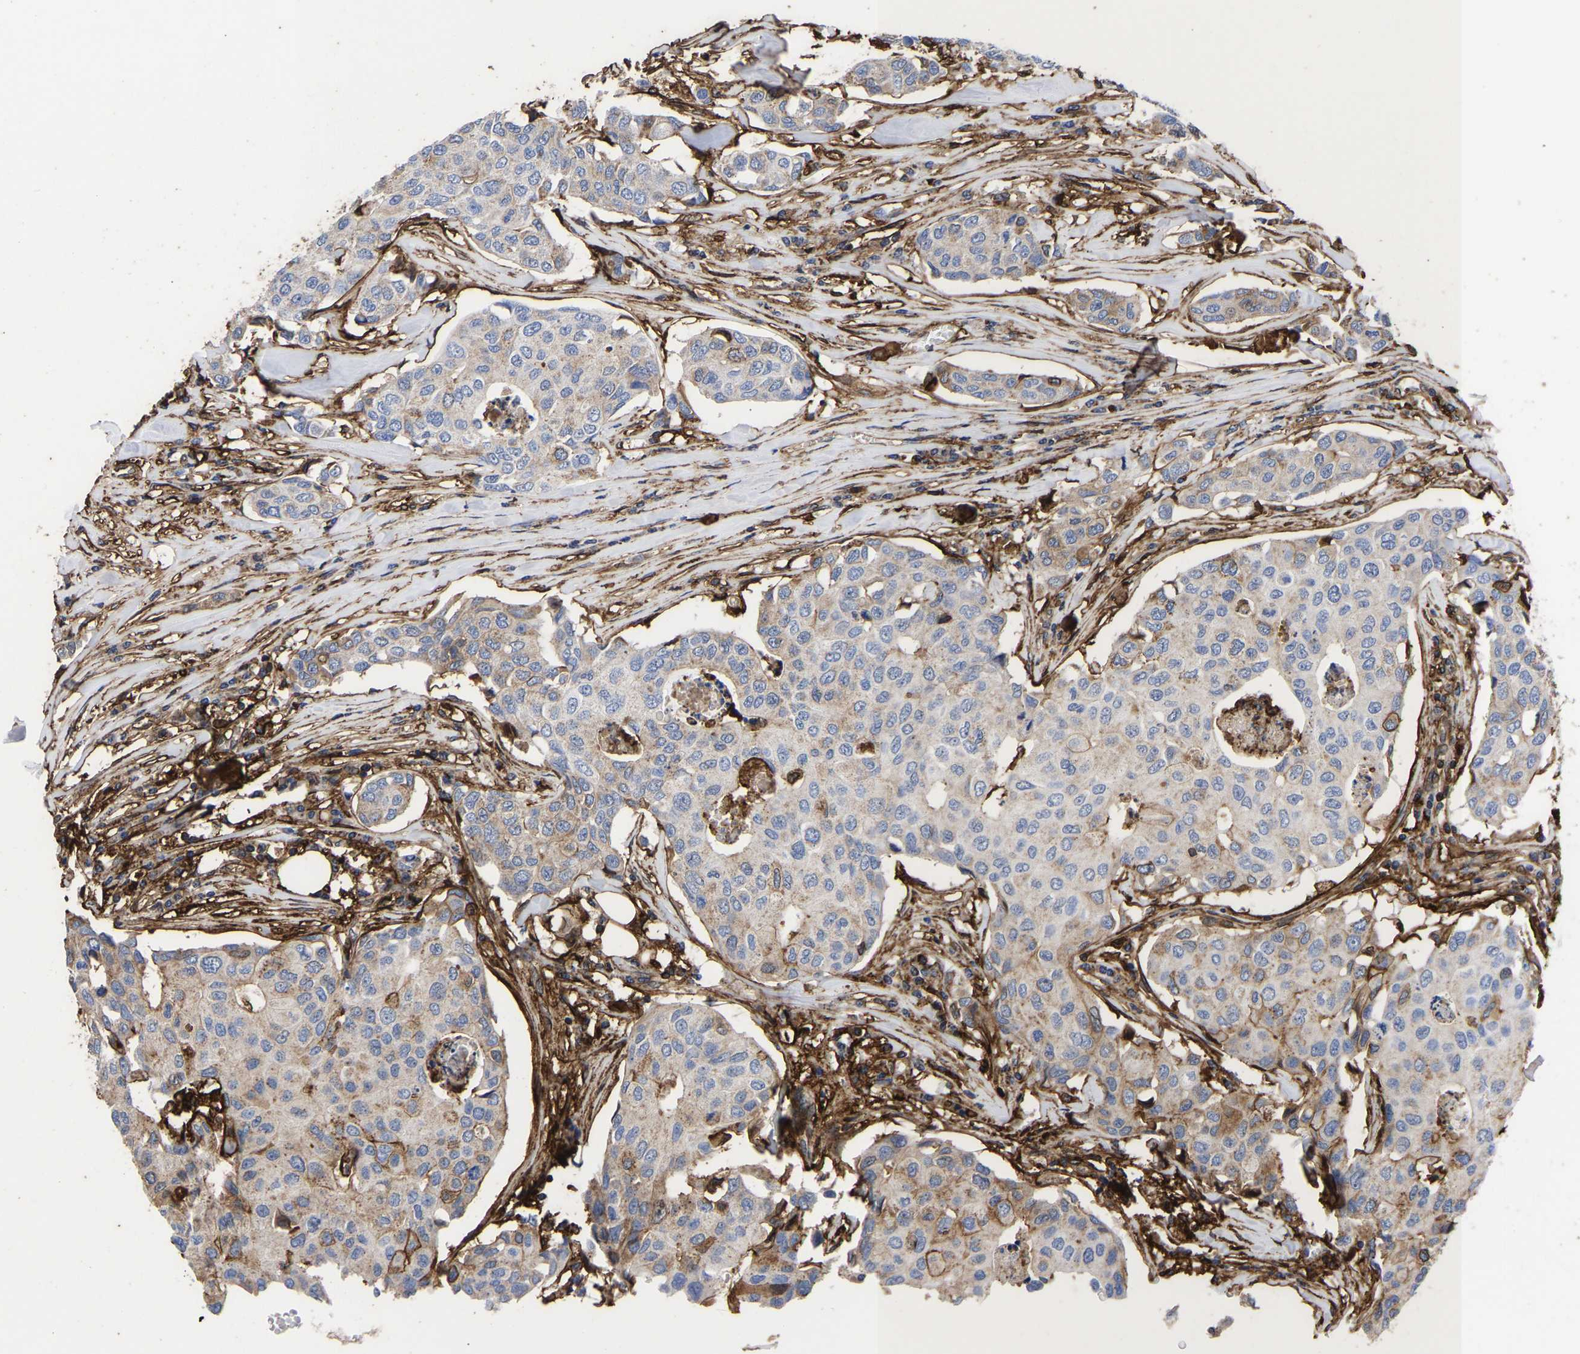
{"staining": {"intensity": "moderate", "quantity": "<25%", "location": "cytoplasmic/membranous,nuclear"}, "tissue": "breast cancer", "cell_type": "Tumor cells", "image_type": "cancer", "snomed": [{"axis": "morphology", "description": "Duct carcinoma"}, {"axis": "topography", "description": "Breast"}], "caption": "A brown stain highlights moderate cytoplasmic/membranous and nuclear expression of a protein in breast cancer tumor cells.", "gene": "LIF", "patient": {"sex": "female", "age": 80}}